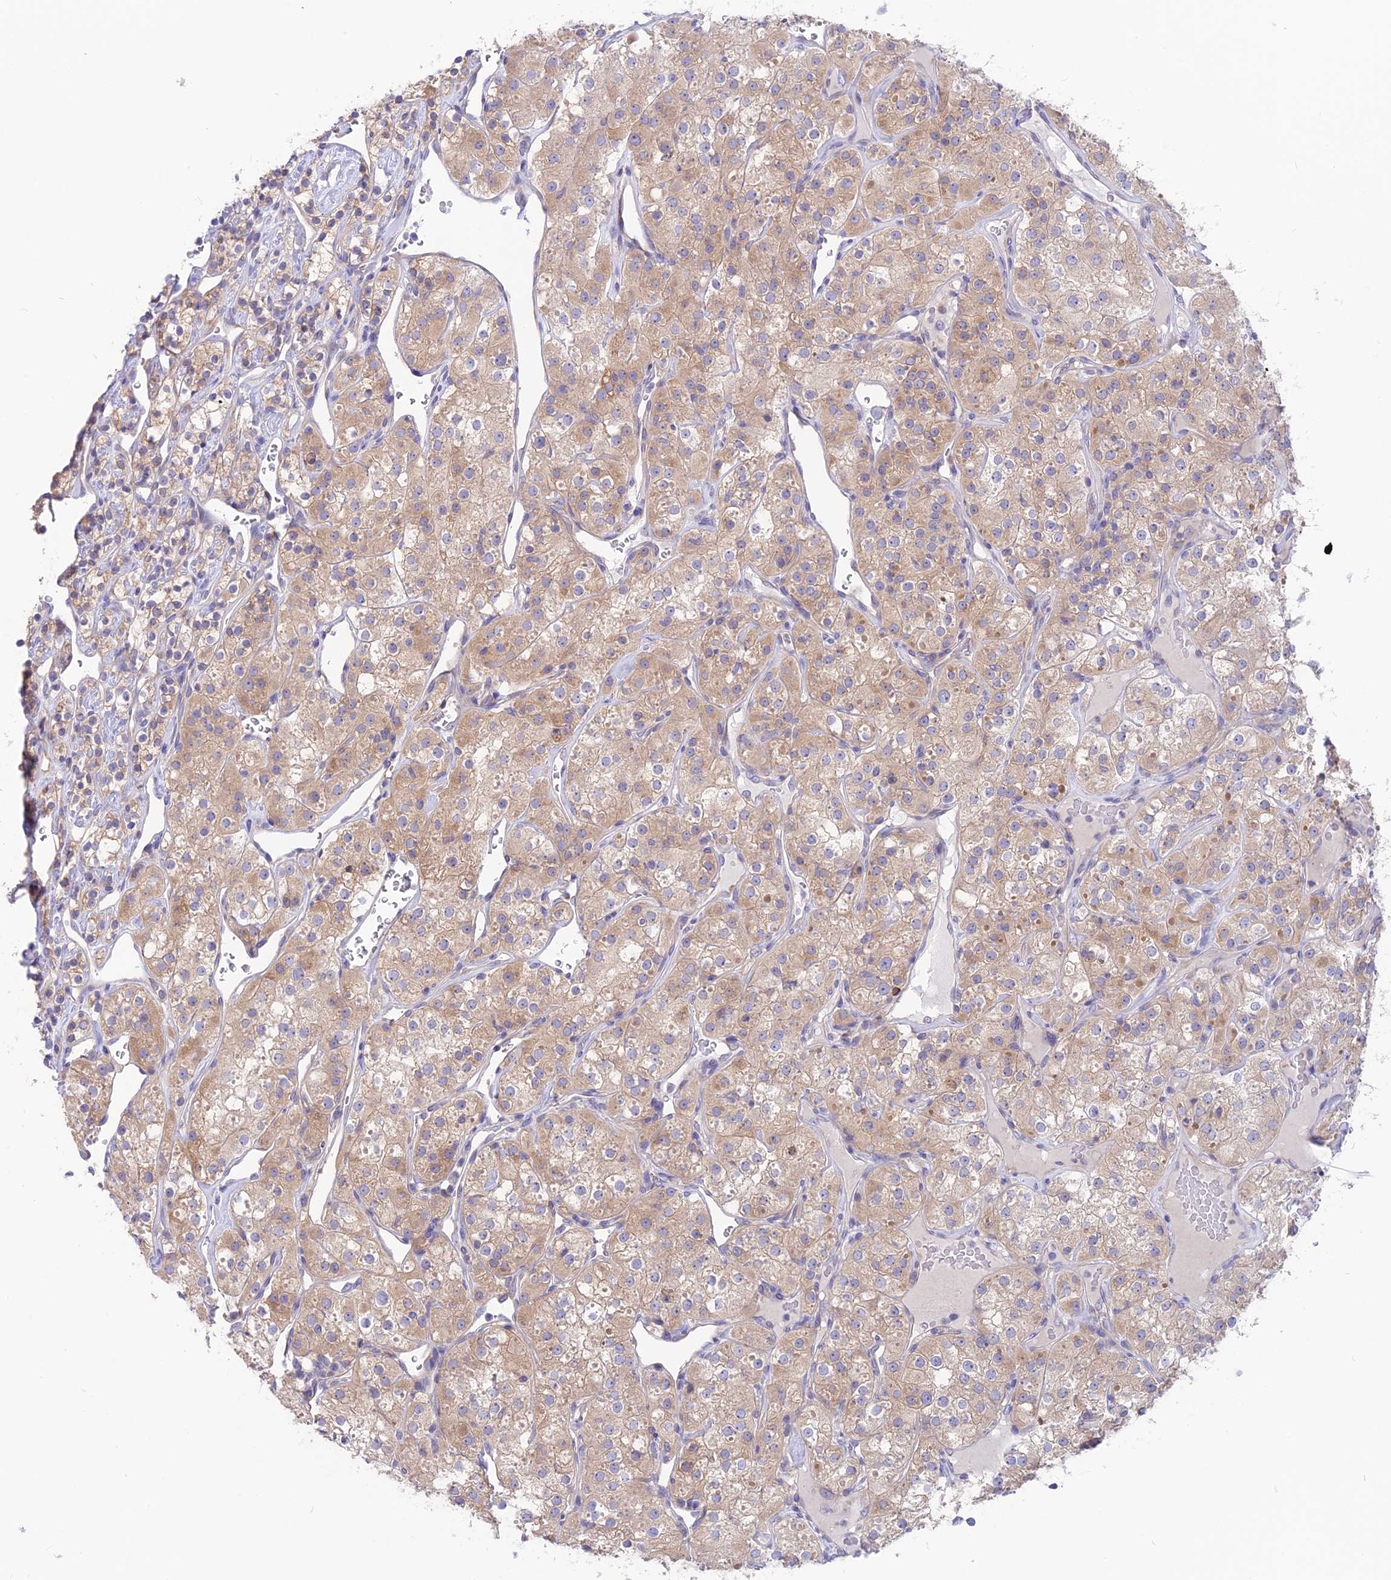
{"staining": {"intensity": "weak", "quantity": "25%-75%", "location": "cytoplasmic/membranous"}, "tissue": "renal cancer", "cell_type": "Tumor cells", "image_type": "cancer", "snomed": [{"axis": "morphology", "description": "Adenocarcinoma, NOS"}, {"axis": "topography", "description": "Kidney"}], "caption": "Human adenocarcinoma (renal) stained for a protein (brown) shows weak cytoplasmic/membranous positive positivity in approximately 25%-75% of tumor cells.", "gene": "LZTFL1", "patient": {"sex": "male", "age": 77}}